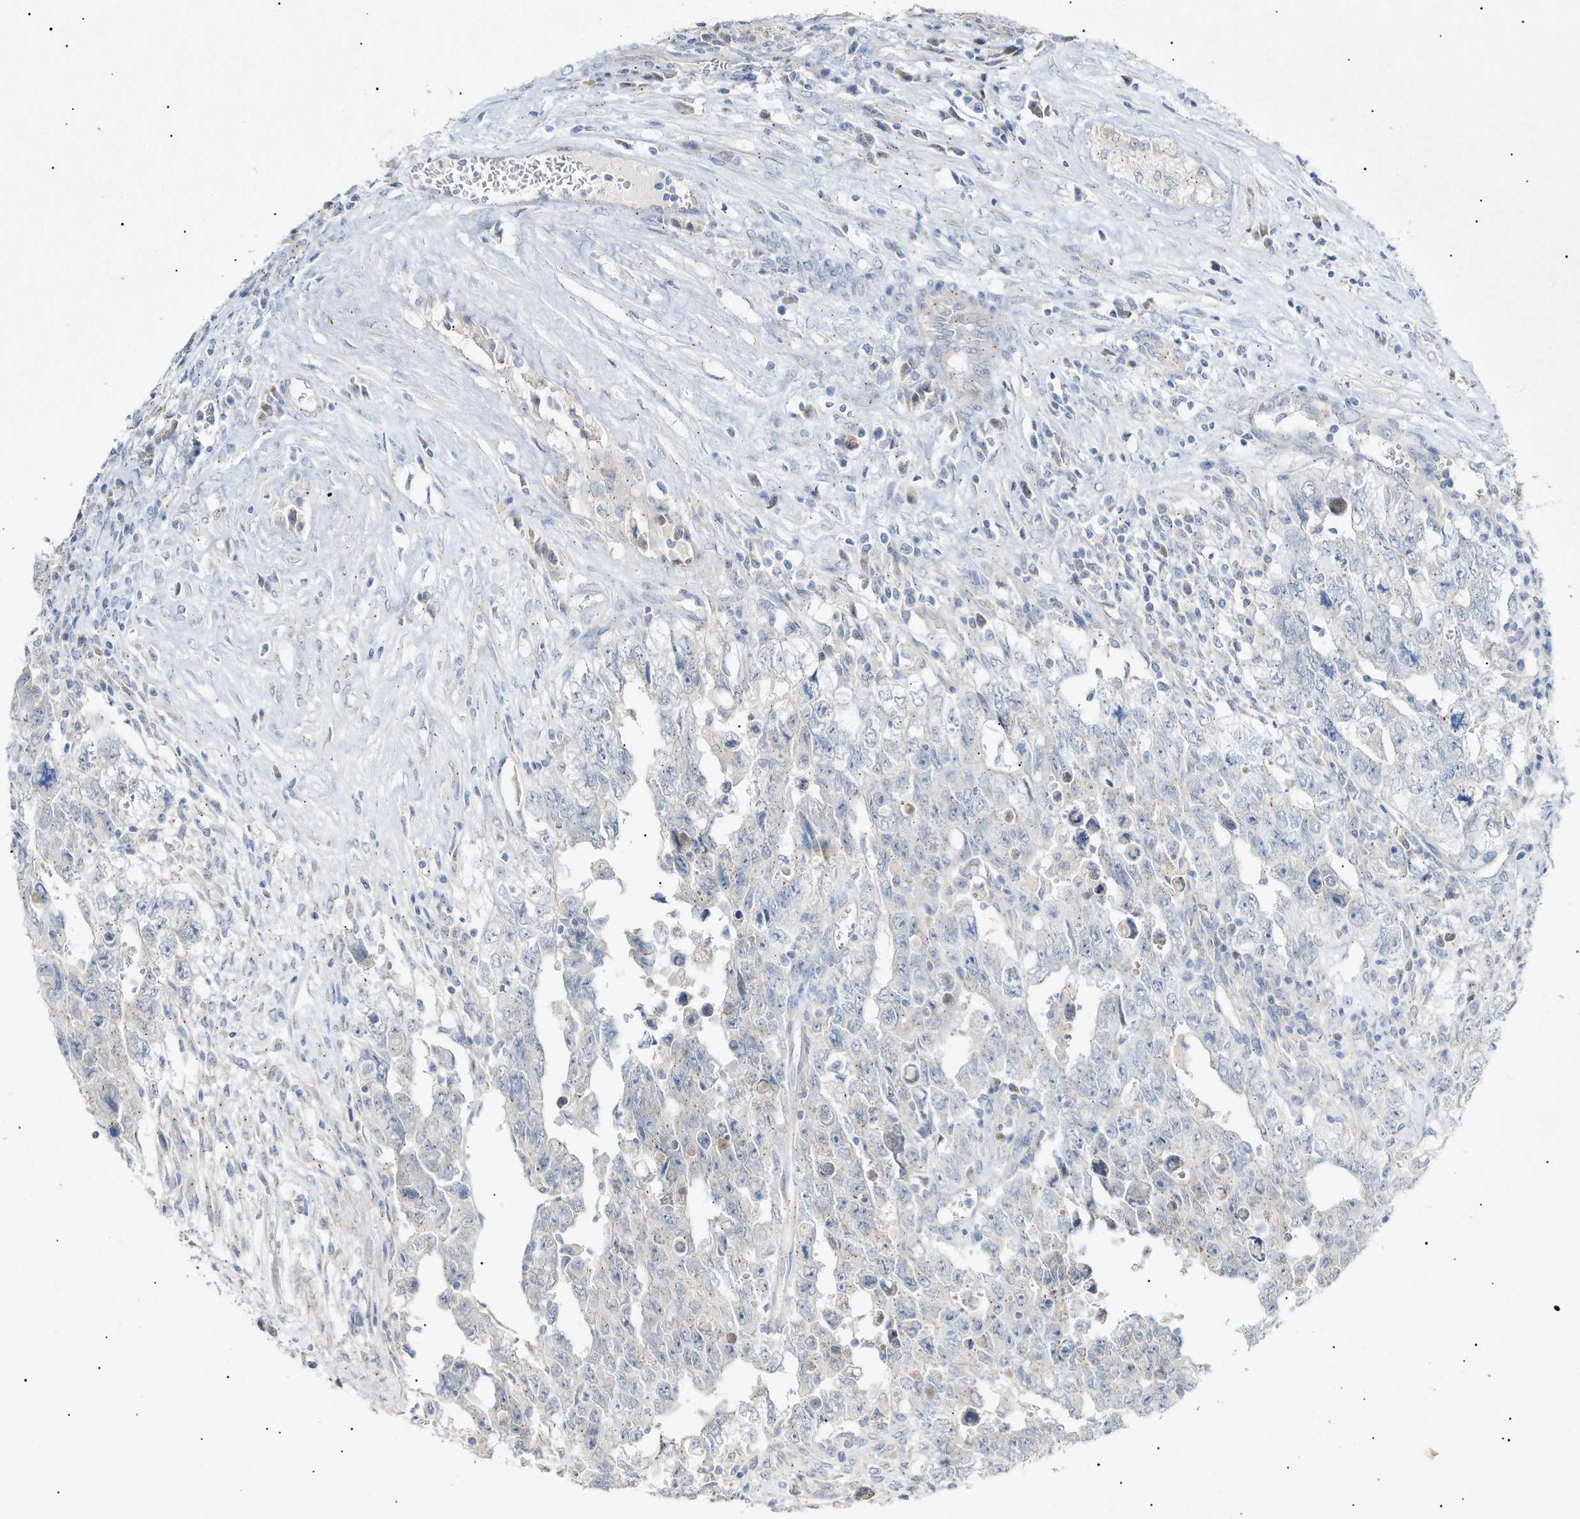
{"staining": {"intensity": "negative", "quantity": "none", "location": "none"}, "tissue": "testis cancer", "cell_type": "Tumor cells", "image_type": "cancer", "snomed": [{"axis": "morphology", "description": "Carcinoma, Embryonal, NOS"}, {"axis": "topography", "description": "Testis"}], "caption": "Testis cancer was stained to show a protein in brown. There is no significant positivity in tumor cells.", "gene": "SLC25A31", "patient": {"sex": "male", "age": 28}}